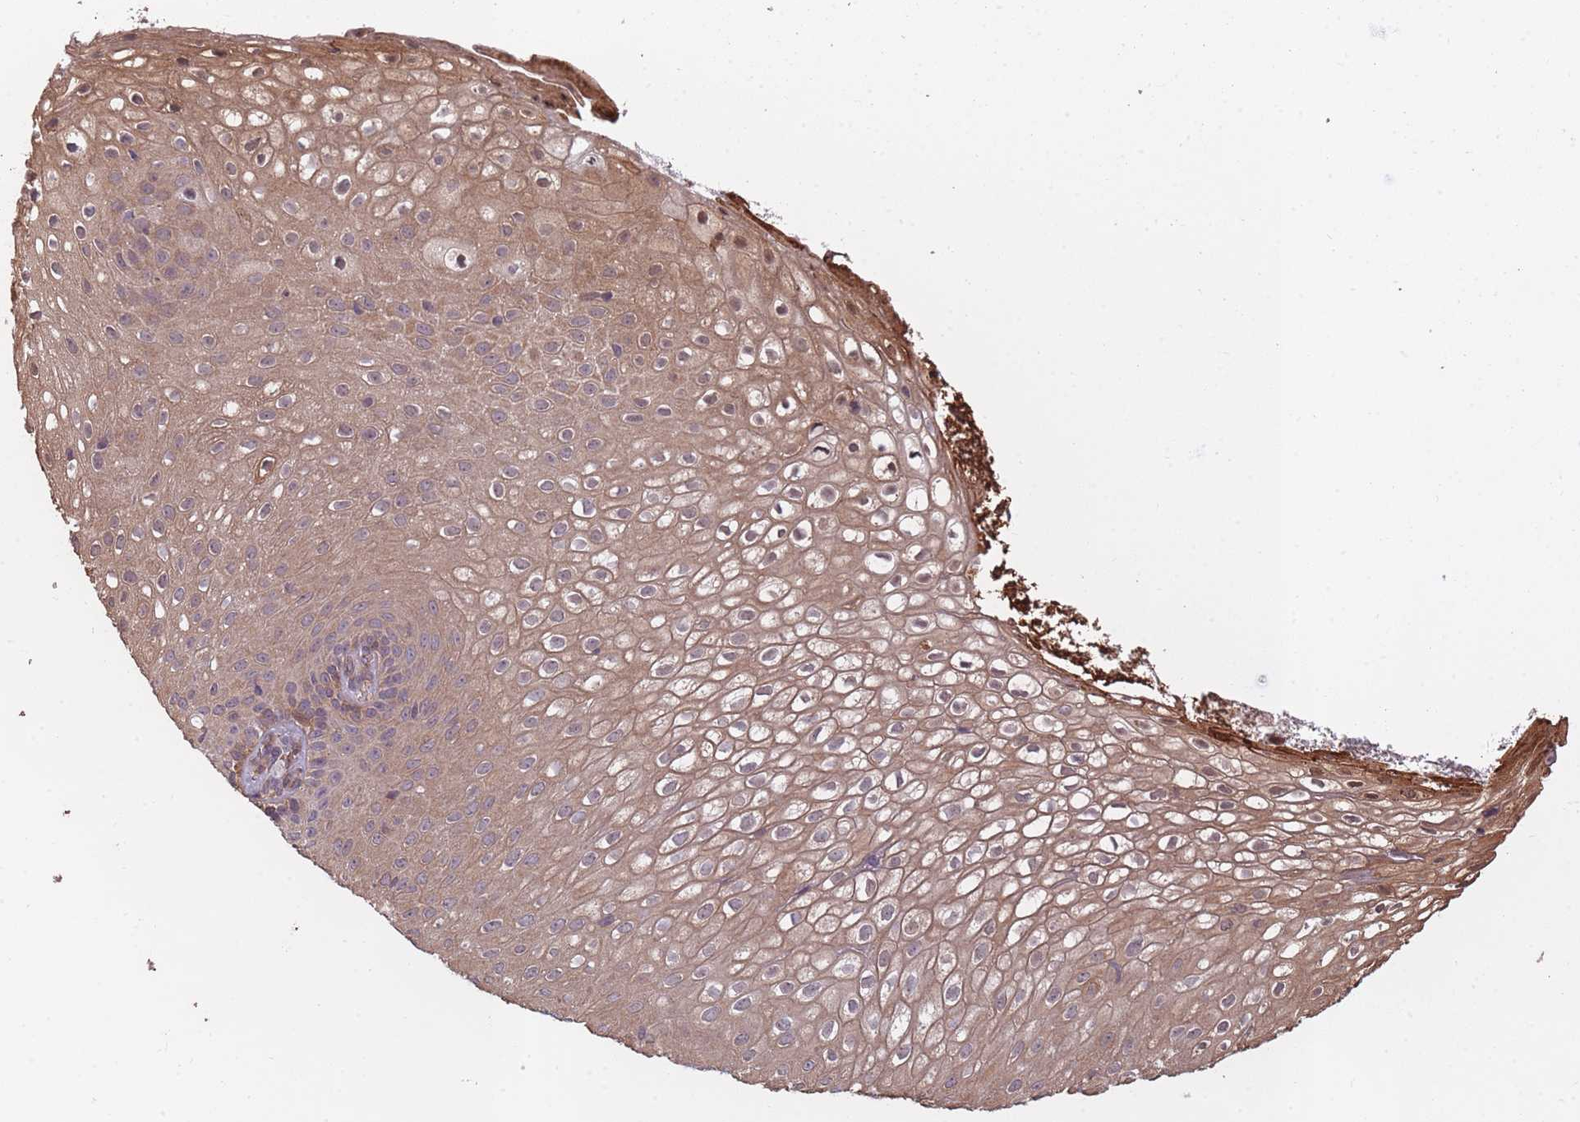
{"staining": {"intensity": "moderate", "quantity": ">75%", "location": "cytoplasmic/membranous"}, "tissue": "skin", "cell_type": "Epidermal cells", "image_type": "normal", "snomed": [{"axis": "morphology", "description": "Normal tissue, NOS"}, {"axis": "topography", "description": "Anal"}], "caption": "Protein analysis of normal skin reveals moderate cytoplasmic/membranous positivity in about >75% of epidermal cells.", "gene": "ARL13B", "patient": {"sex": "male", "age": 80}}